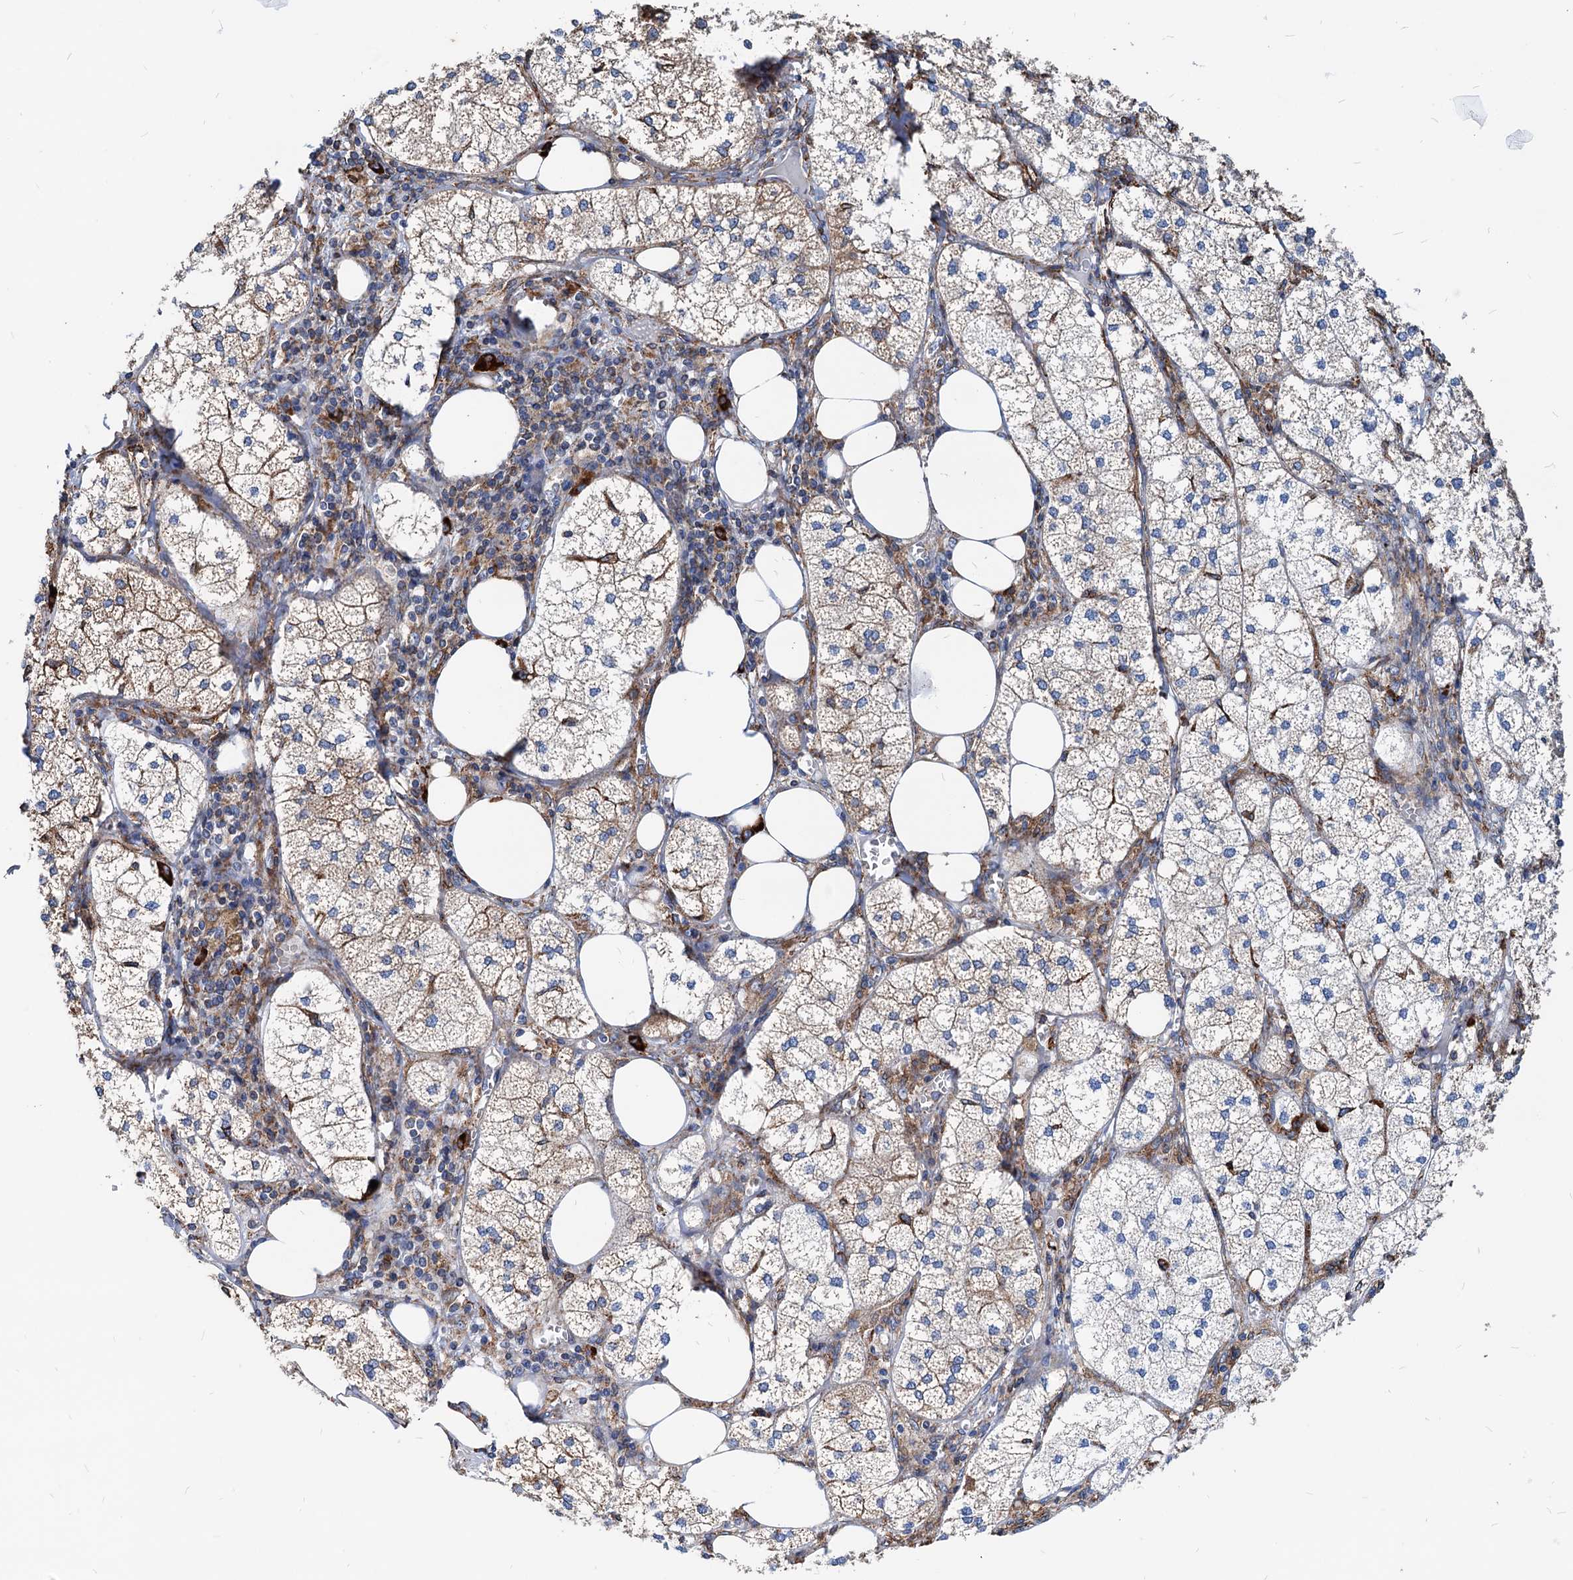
{"staining": {"intensity": "moderate", "quantity": "25%-75%", "location": "cytoplasmic/membranous"}, "tissue": "adrenal gland", "cell_type": "Glandular cells", "image_type": "normal", "snomed": [{"axis": "morphology", "description": "Normal tissue, NOS"}, {"axis": "topography", "description": "Adrenal gland"}], "caption": "Immunohistochemistry (IHC) histopathology image of normal adrenal gland stained for a protein (brown), which exhibits medium levels of moderate cytoplasmic/membranous positivity in approximately 25%-75% of glandular cells.", "gene": "HSPA5", "patient": {"sex": "female", "age": 61}}